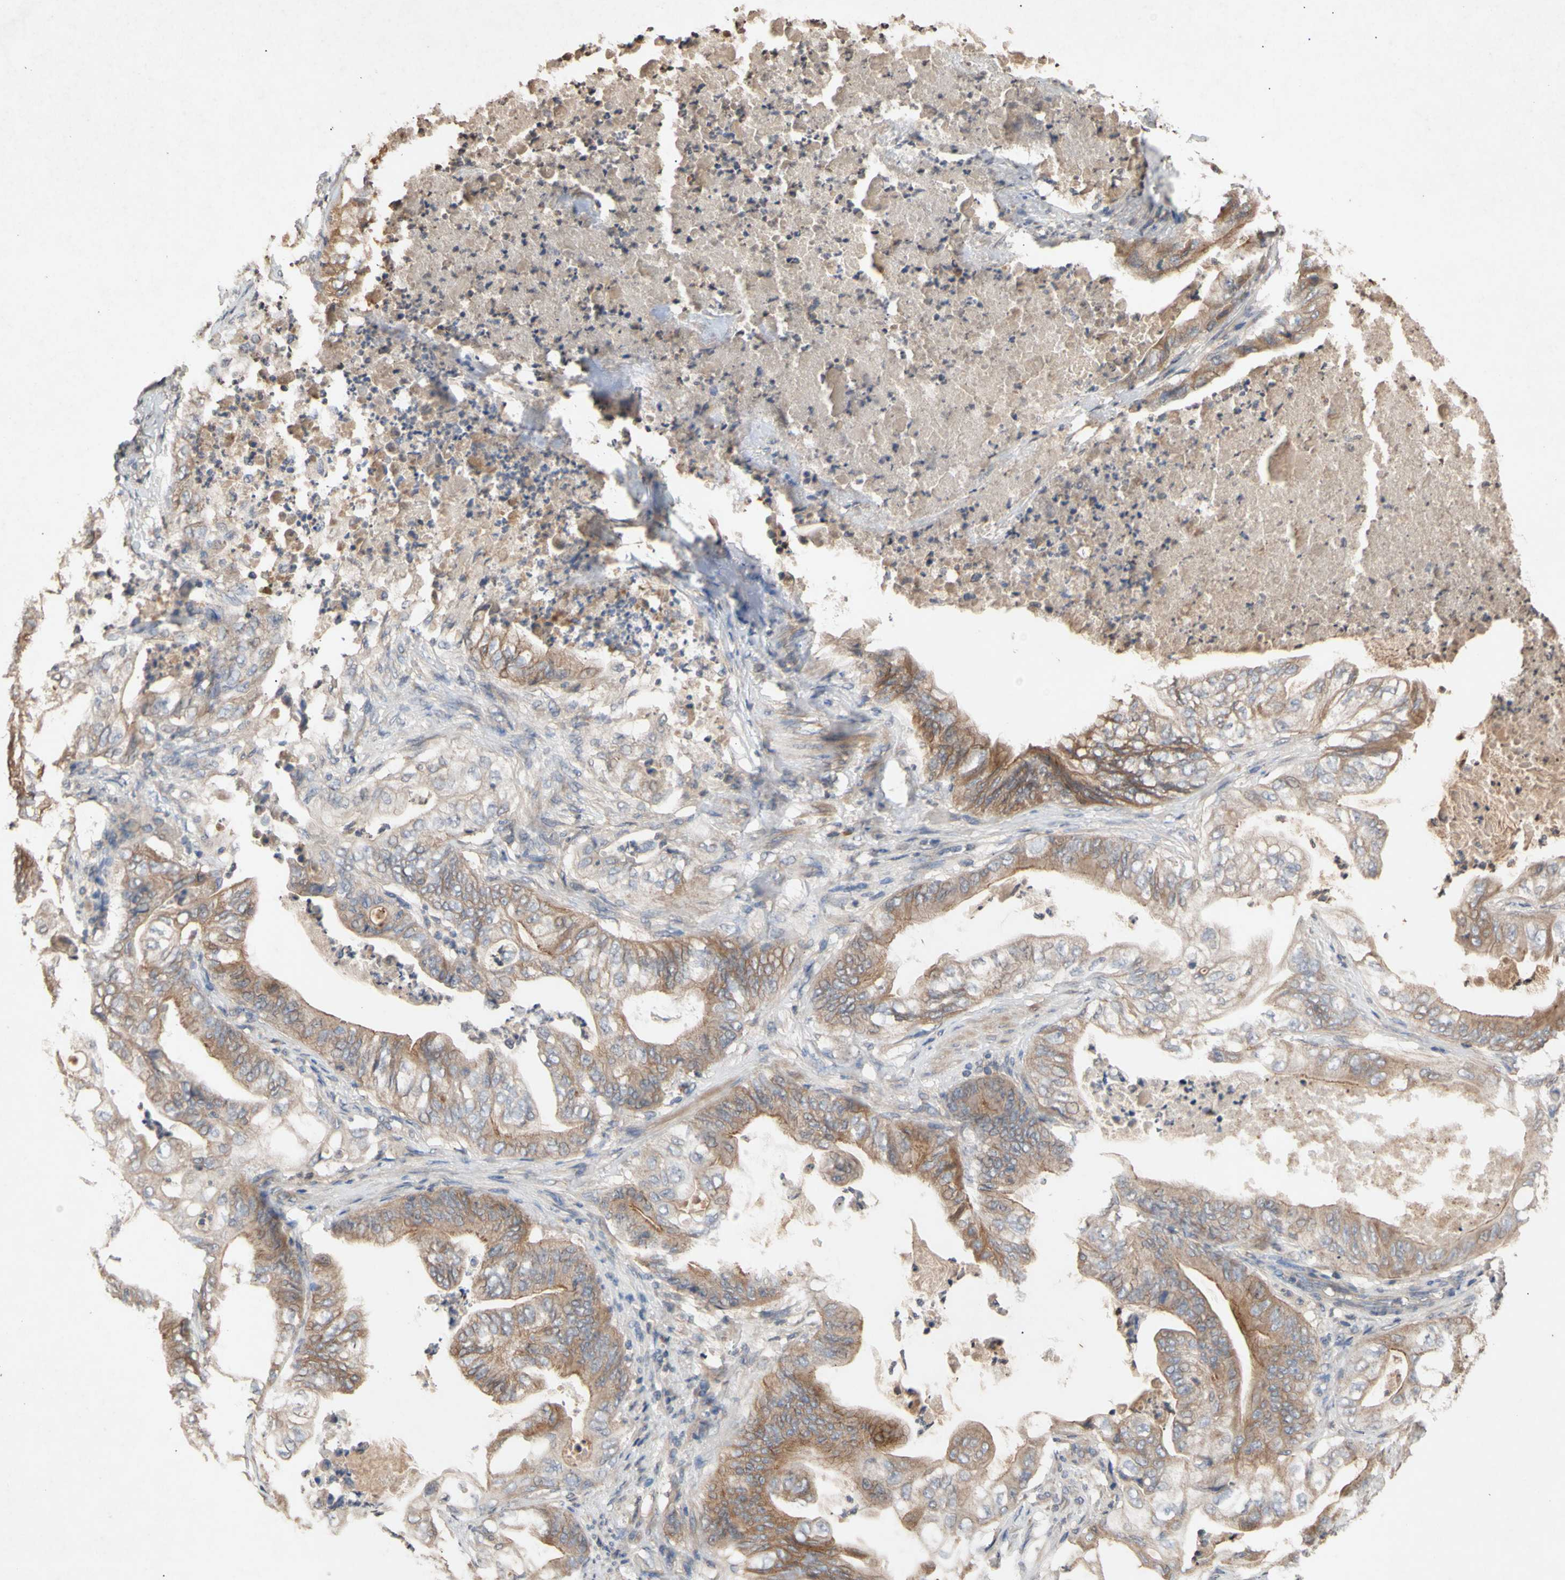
{"staining": {"intensity": "moderate", "quantity": ">75%", "location": "cytoplasmic/membranous"}, "tissue": "stomach cancer", "cell_type": "Tumor cells", "image_type": "cancer", "snomed": [{"axis": "morphology", "description": "Adenocarcinoma, NOS"}, {"axis": "topography", "description": "Stomach"}], "caption": "Immunohistochemical staining of human stomach cancer (adenocarcinoma) shows medium levels of moderate cytoplasmic/membranous staining in approximately >75% of tumor cells.", "gene": "NECTIN3", "patient": {"sex": "female", "age": 73}}